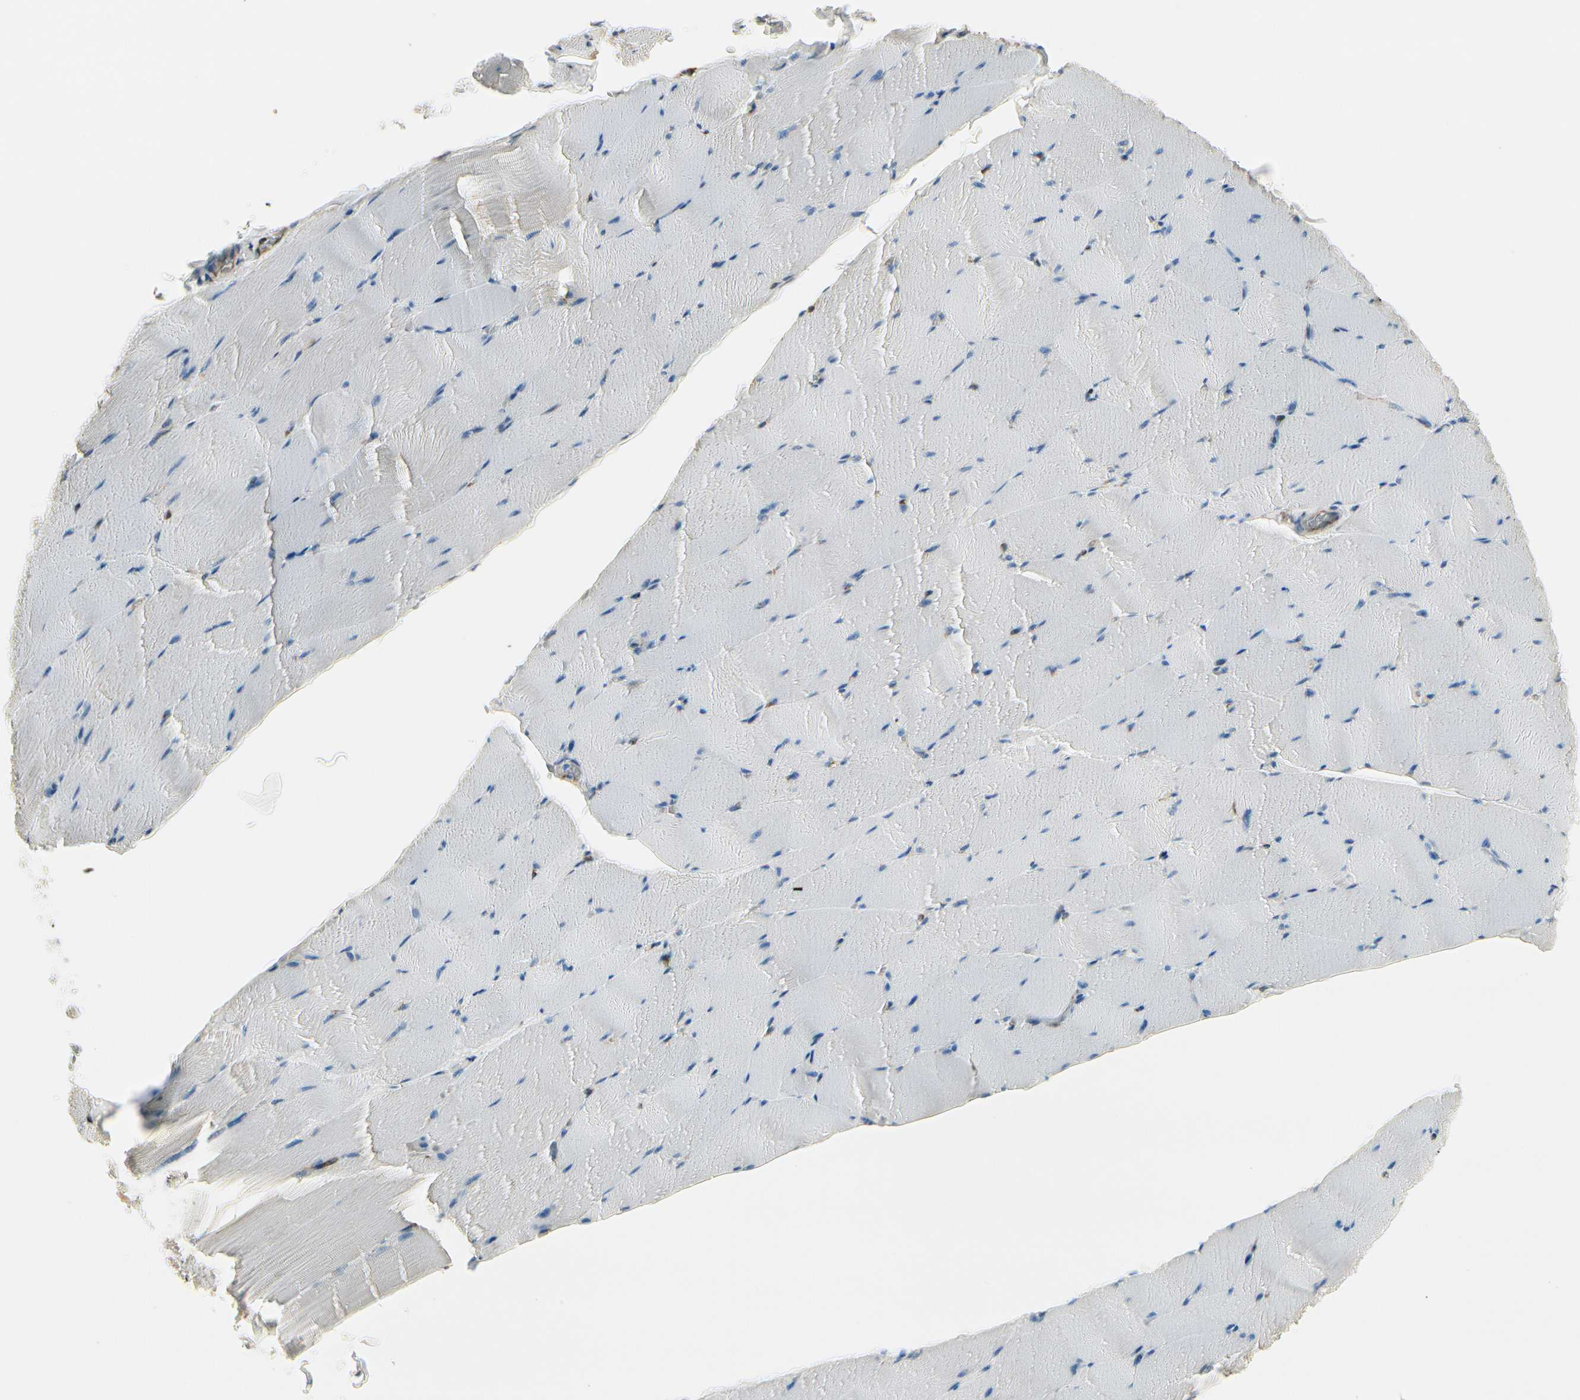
{"staining": {"intensity": "negative", "quantity": "none", "location": "none"}, "tissue": "skeletal muscle", "cell_type": "Myocytes", "image_type": "normal", "snomed": [{"axis": "morphology", "description": "Normal tissue, NOS"}, {"axis": "topography", "description": "Skeletal muscle"}], "caption": "Myocytes show no significant staining in benign skeletal muscle. (Brightfield microscopy of DAB immunohistochemistry (IHC) at high magnification).", "gene": "FKBP7", "patient": {"sex": "male", "age": 62}}